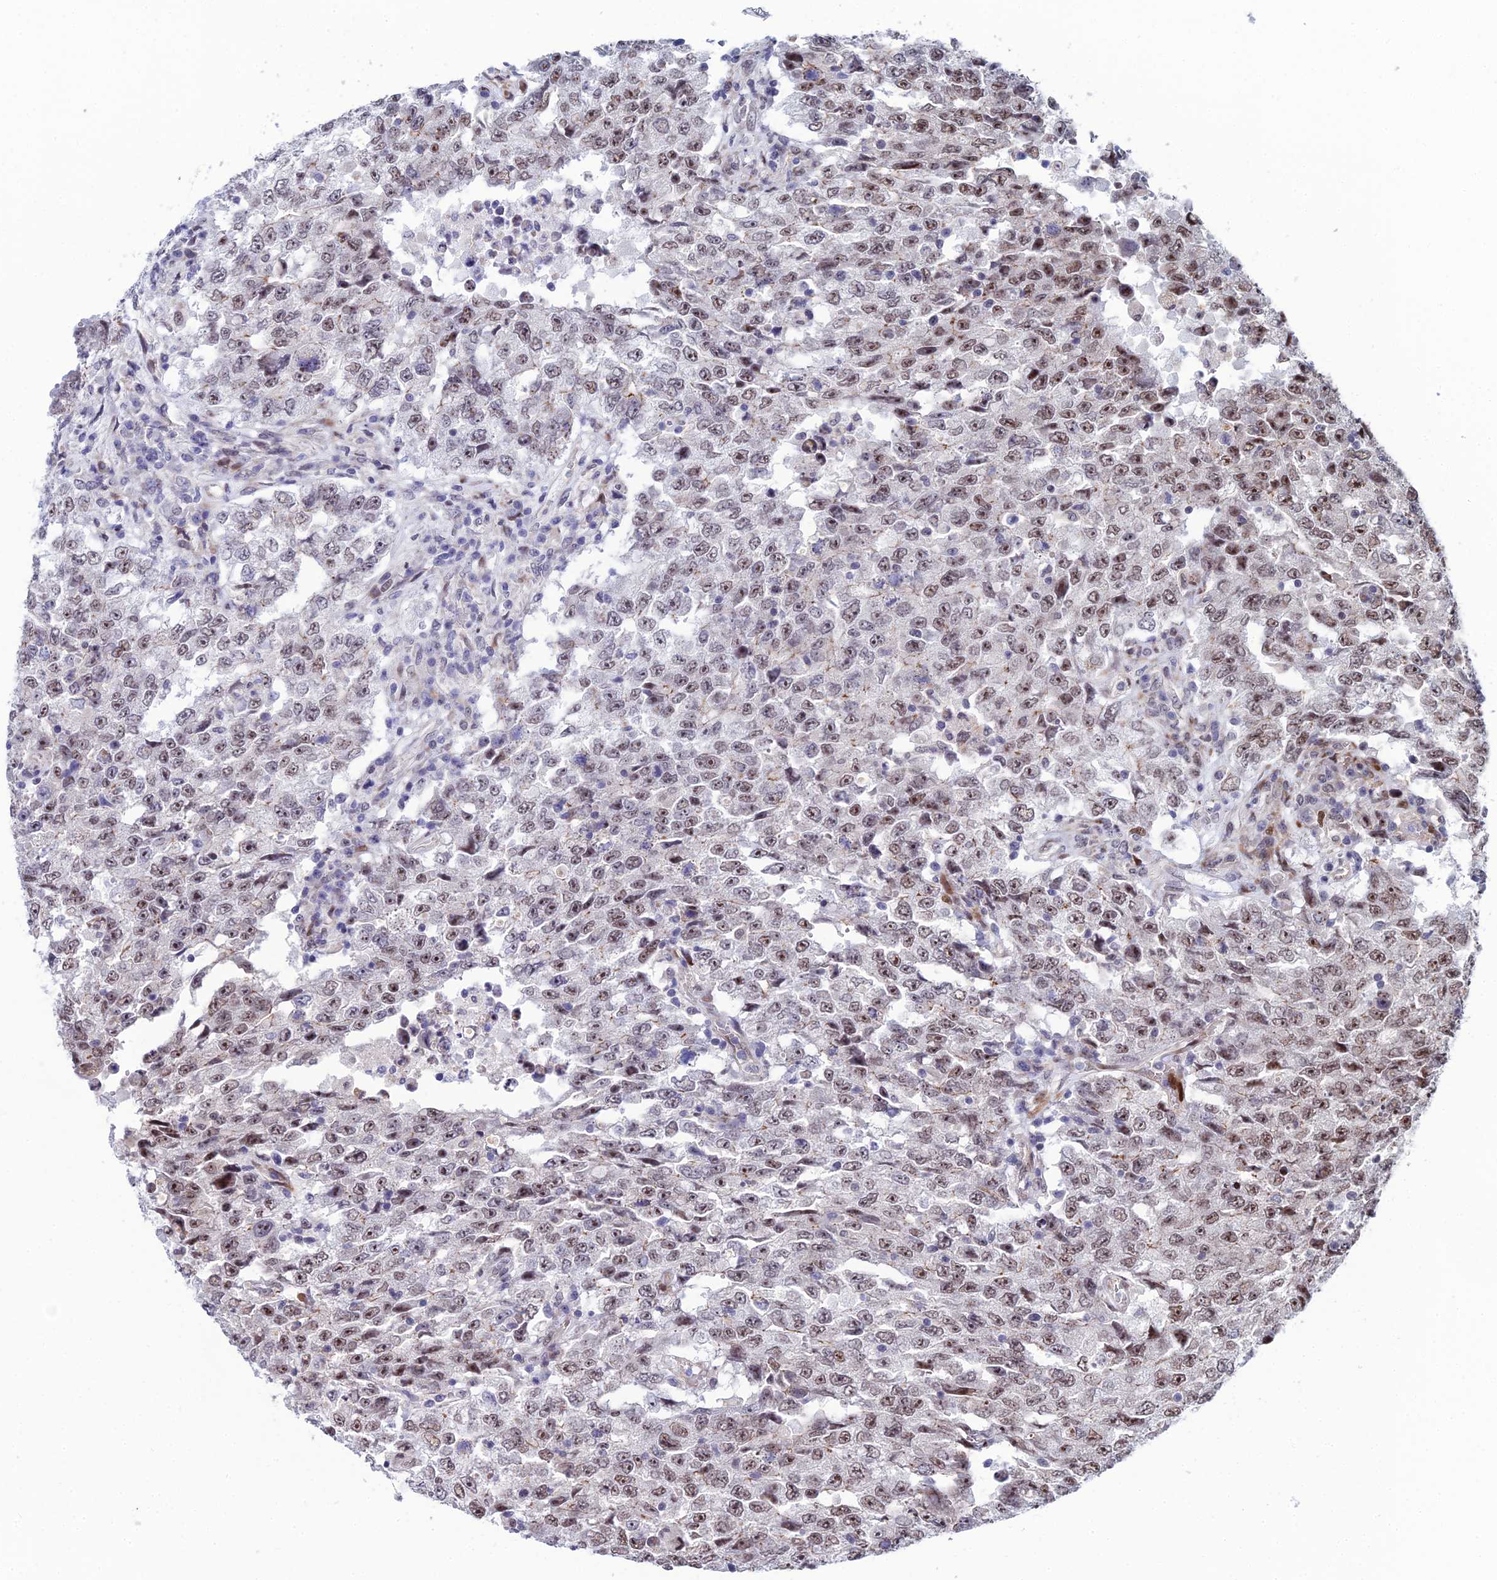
{"staining": {"intensity": "moderate", "quantity": "25%-75%", "location": "nuclear"}, "tissue": "testis cancer", "cell_type": "Tumor cells", "image_type": "cancer", "snomed": [{"axis": "morphology", "description": "Carcinoma, Embryonal, NOS"}, {"axis": "topography", "description": "Testis"}], "caption": "The histopathology image exhibits staining of testis embryonal carcinoma, revealing moderate nuclear protein positivity (brown color) within tumor cells.", "gene": "ZNF668", "patient": {"sex": "male", "age": 26}}